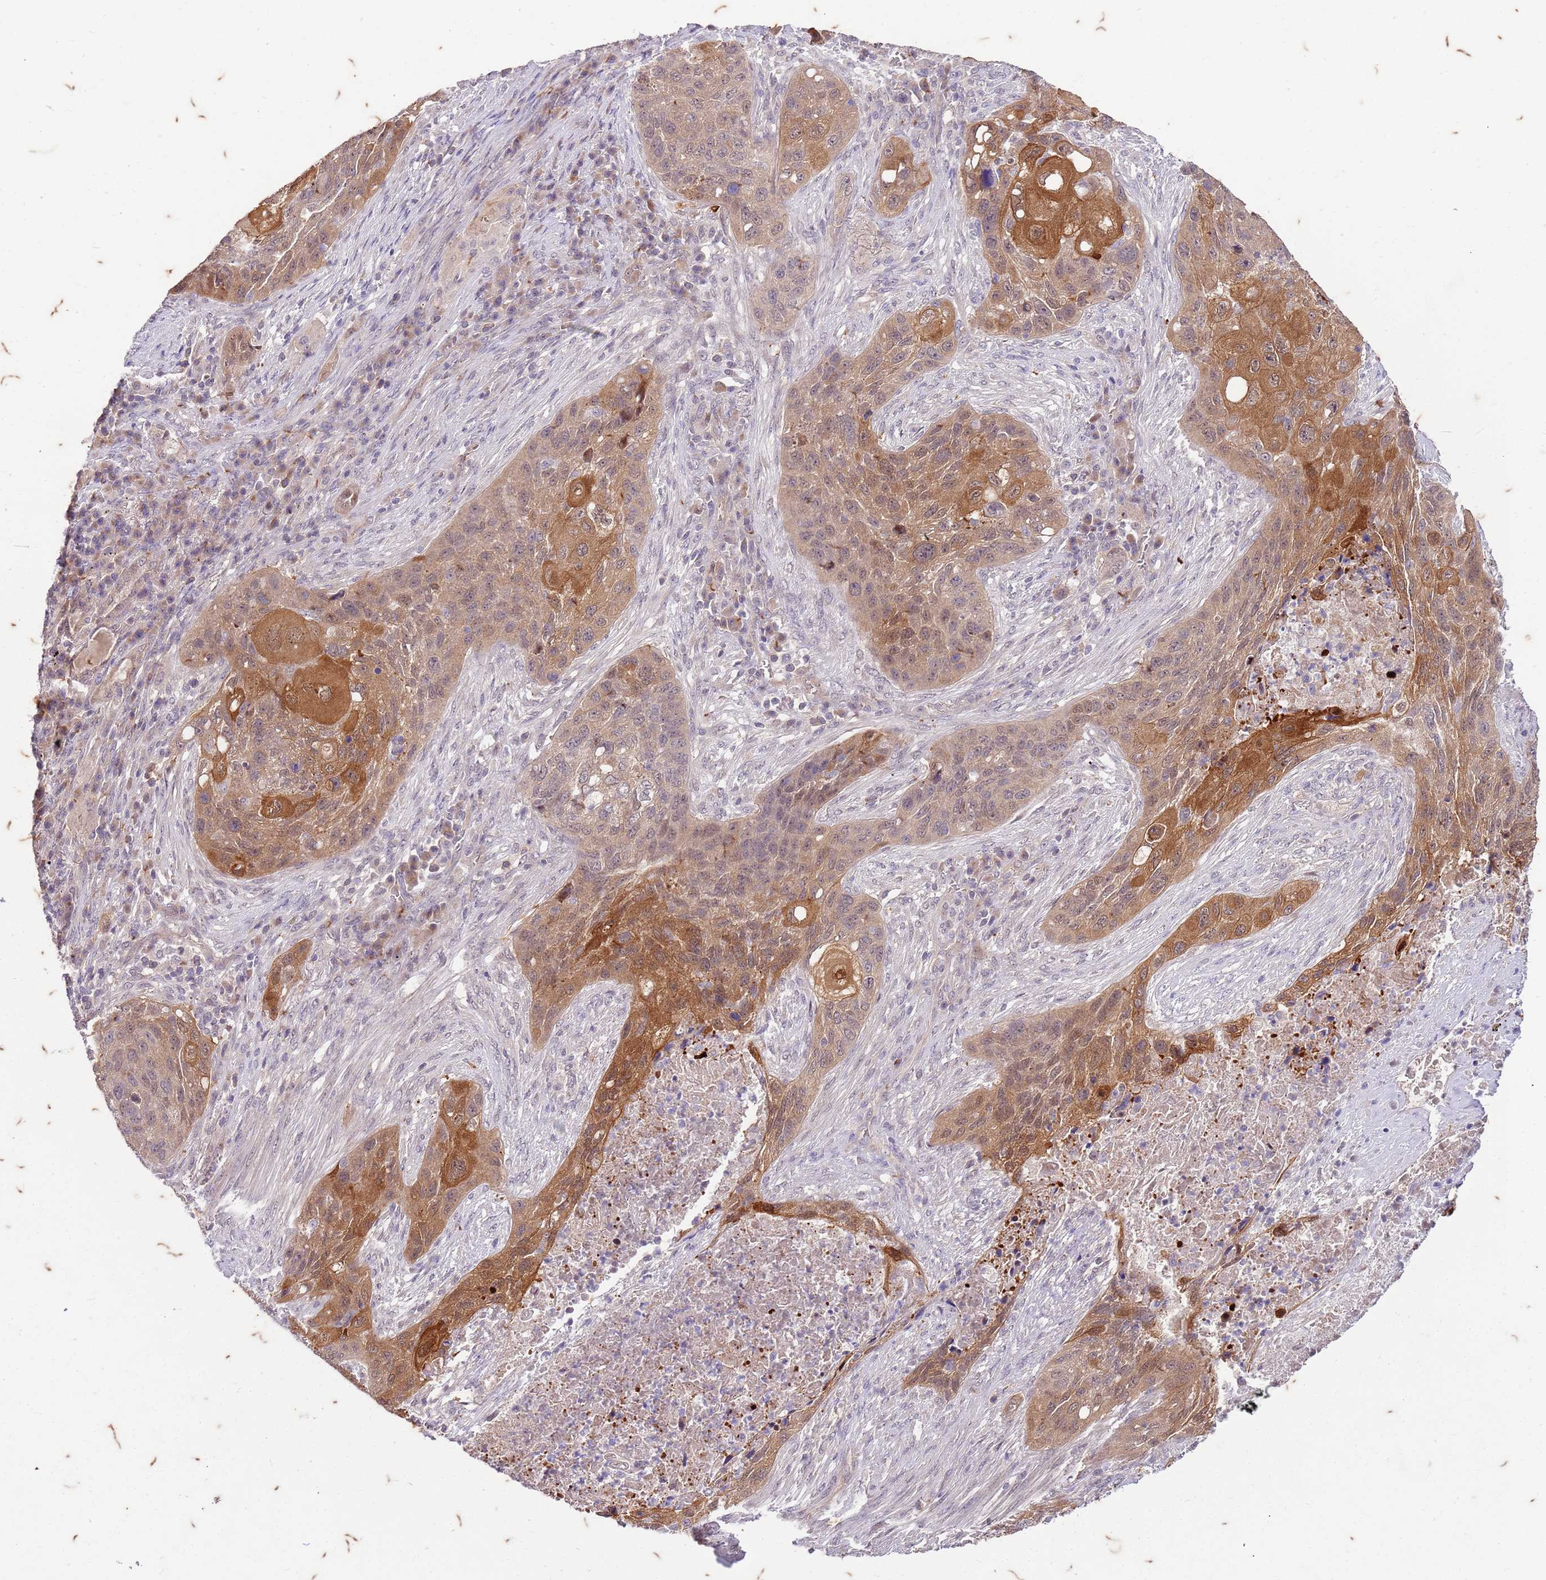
{"staining": {"intensity": "moderate", "quantity": "25%-75%", "location": "cytoplasmic/membranous,nuclear"}, "tissue": "lung cancer", "cell_type": "Tumor cells", "image_type": "cancer", "snomed": [{"axis": "morphology", "description": "Squamous cell carcinoma, NOS"}, {"axis": "topography", "description": "Lung"}], "caption": "Protein staining of squamous cell carcinoma (lung) tissue shows moderate cytoplasmic/membranous and nuclear positivity in approximately 25%-75% of tumor cells.", "gene": "RAPGEF3", "patient": {"sex": "female", "age": 63}}